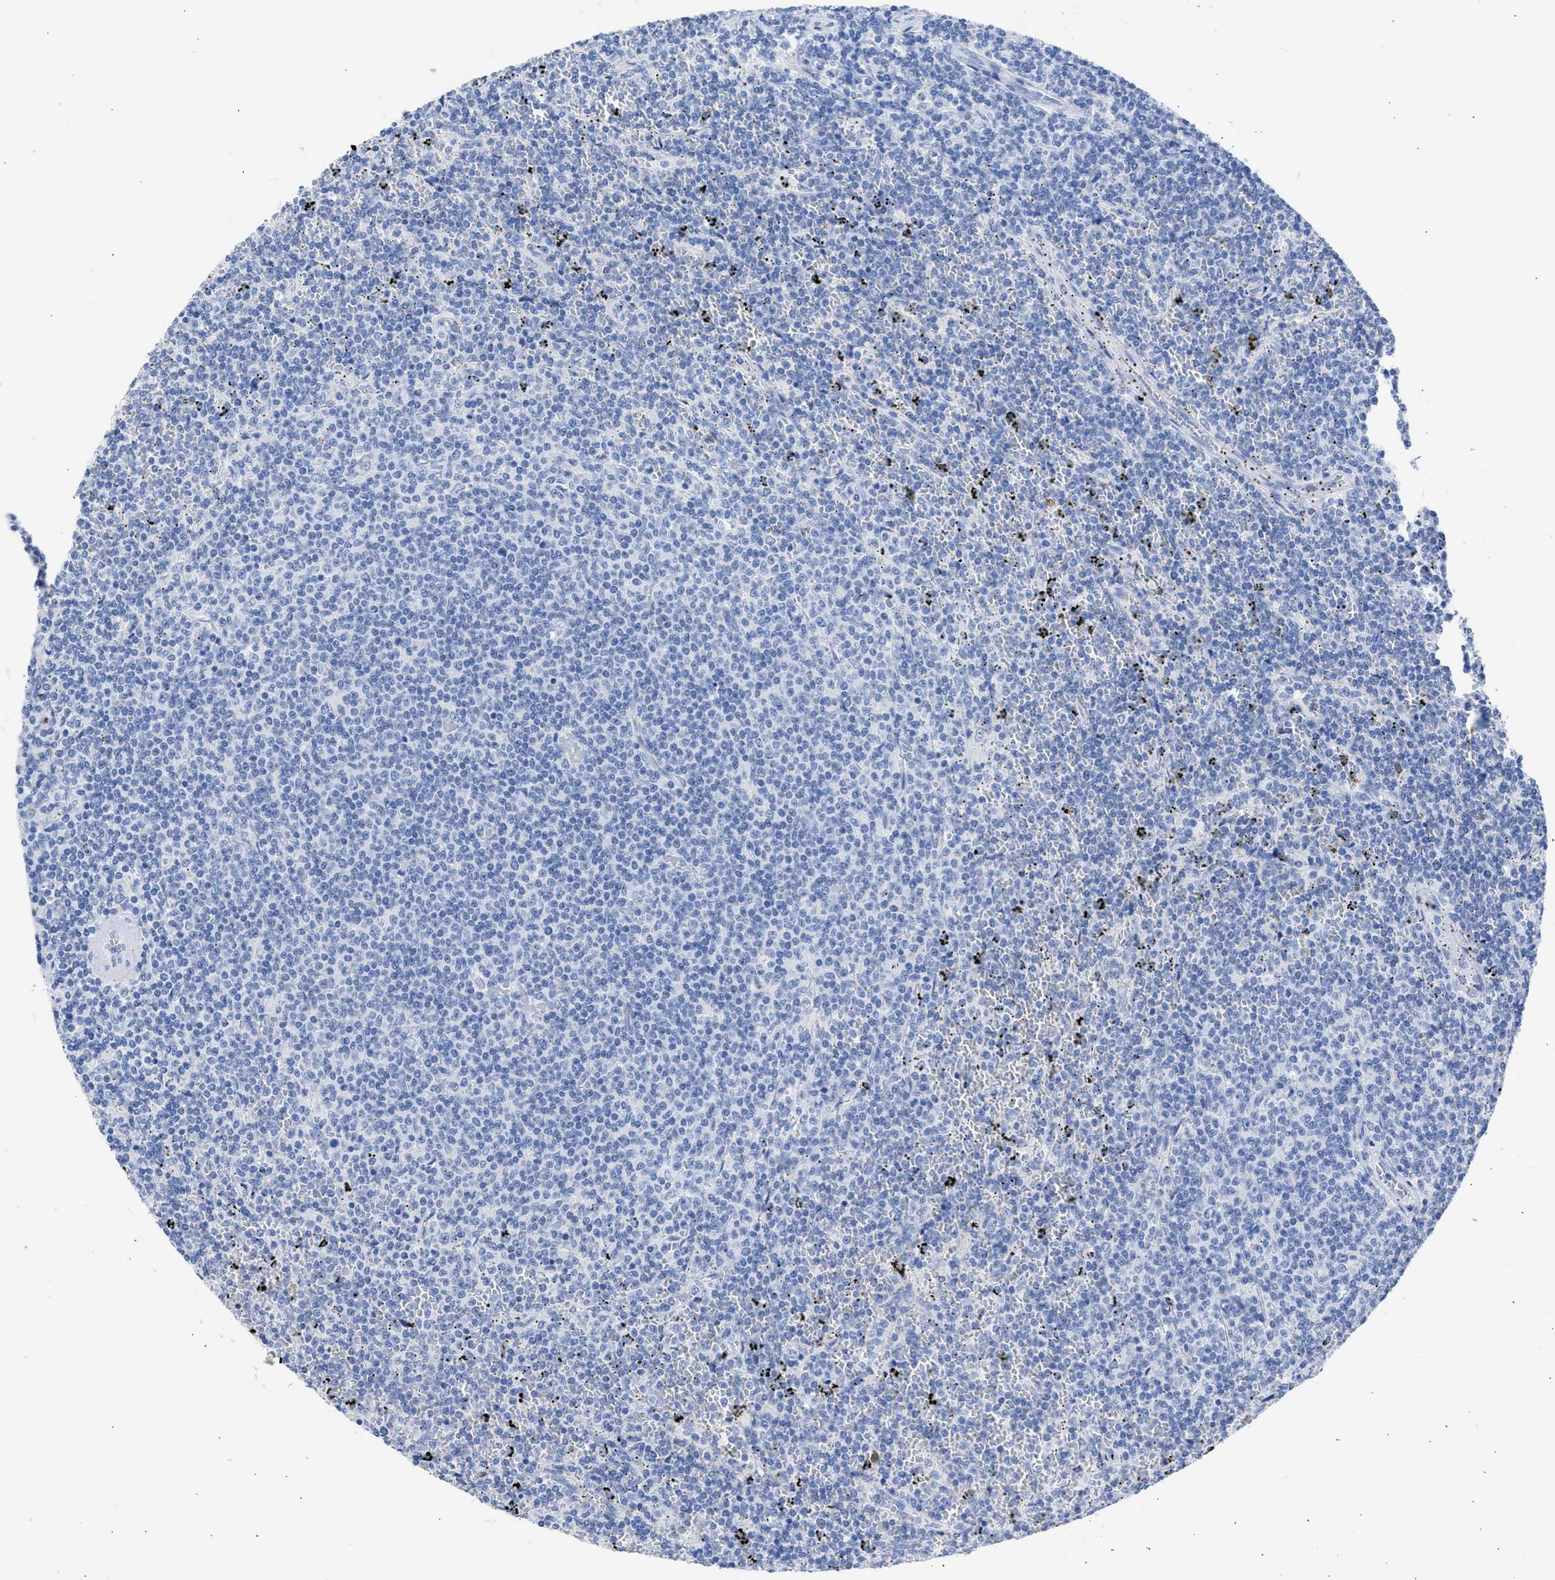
{"staining": {"intensity": "negative", "quantity": "none", "location": "none"}, "tissue": "lymphoma", "cell_type": "Tumor cells", "image_type": "cancer", "snomed": [{"axis": "morphology", "description": "Malignant lymphoma, non-Hodgkin's type, Low grade"}, {"axis": "topography", "description": "Spleen"}], "caption": "A micrograph of lymphoma stained for a protein exhibits no brown staining in tumor cells. (Brightfield microscopy of DAB (3,3'-diaminobenzidine) immunohistochemistry at high magnification).", "gene": "NCAM1", "patient": {"sex": "female", "age": 50}}